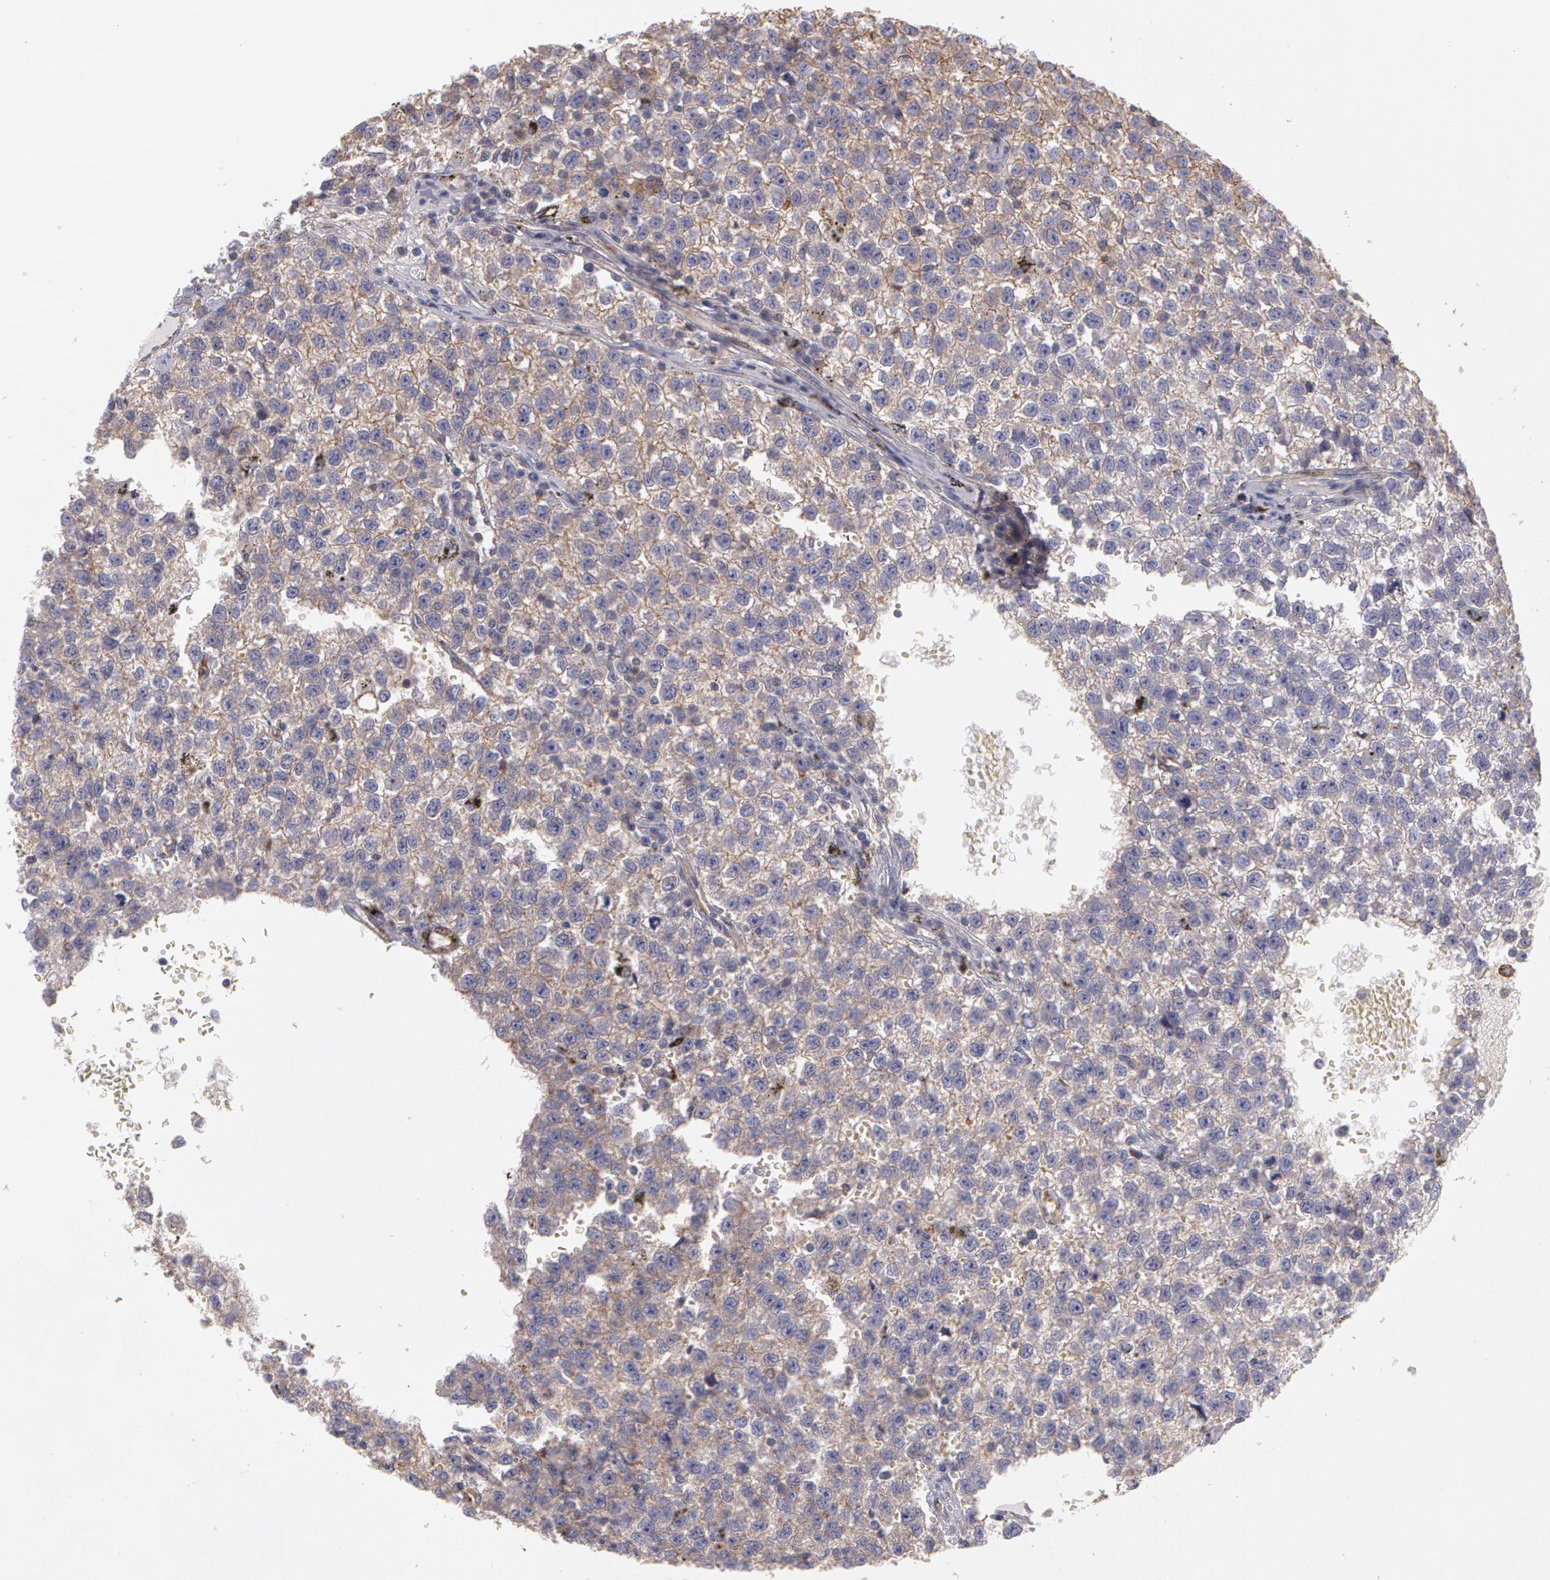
{"staining": {"intensity": "moderate", "quantity": ">75%", "location": "cytoplasmic/membranous"}, "tissue": "testis cancer", "cell_type": "Tumor cells", "image_type": "cancer", "snomed": [{"axis": "morphology", "description": "Seminoma, NOS"}, {"axis": "topography", "description": "Testis"}], "caption": "Approximately >75% of tumor cells in seminoma (testis) show moderate cytoplasmic/membranous protein staining as visualized by brown immunohistochemical staining.", "gene": "FLOT2", "patient": {"sex": "male", "age": 35}}